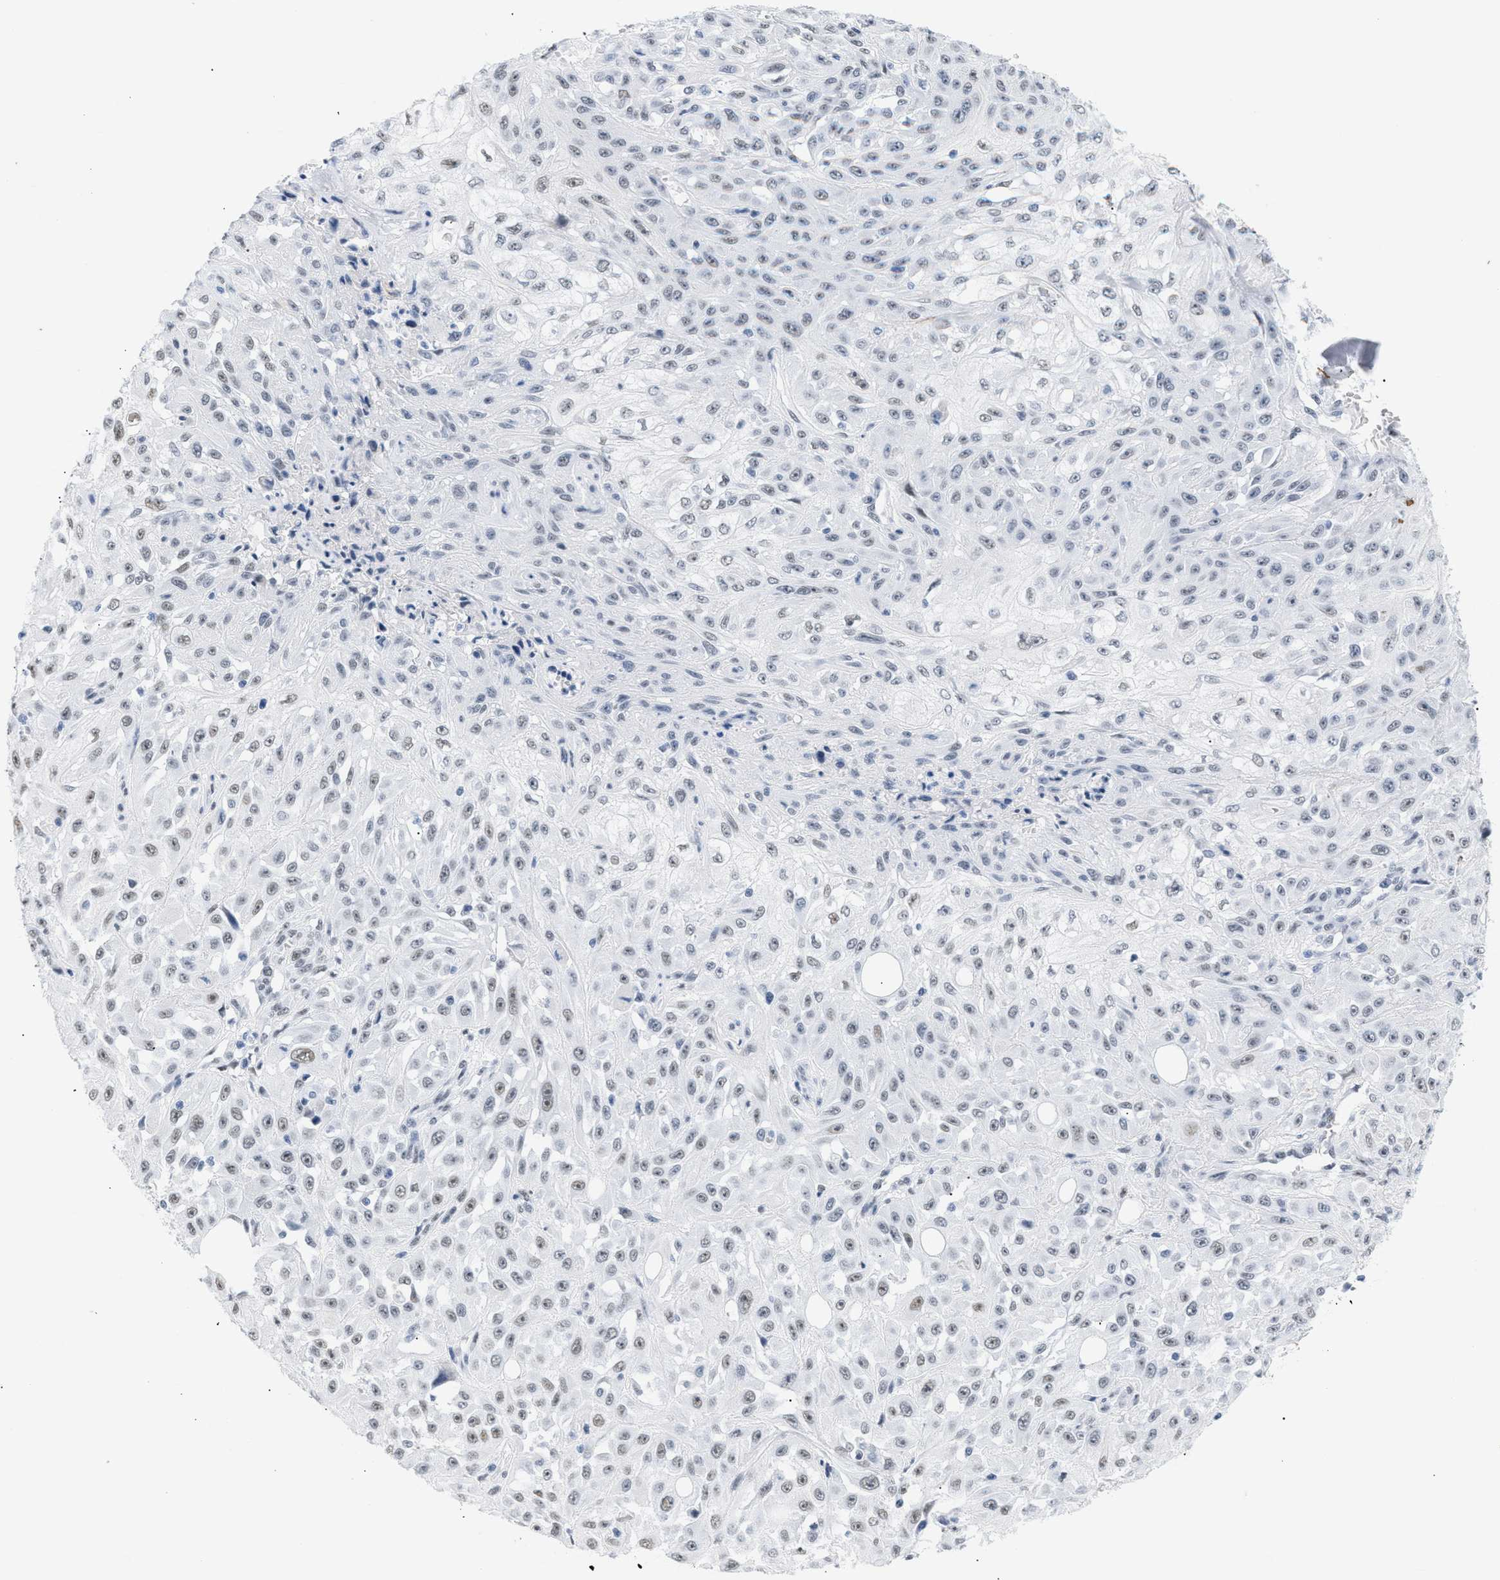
{"staining": {"intensity": "weak", "quantity": "<25%", "location": "nuclear"}, "tissue": "skin cancer", "cell_type": "Tumor cells", "image_type": "cancer", "snomed": [{"axis": "morphology", "description": "Squamous cell carcinoma, NOS"}, {"axis": "morphology", "description": "Squamous cell carcinoma, metastatic, NOS"}, {"axis": "topography", "description": "Skin"}, {"axis": "topography", "description": "Lymph node"}], "caption": "Photomicrograph shows no significant protein expression in tumor cells of skin squamous cell carcinoma.", "gene": "ELN", "patient": {"sex": "male", "age": 75}}